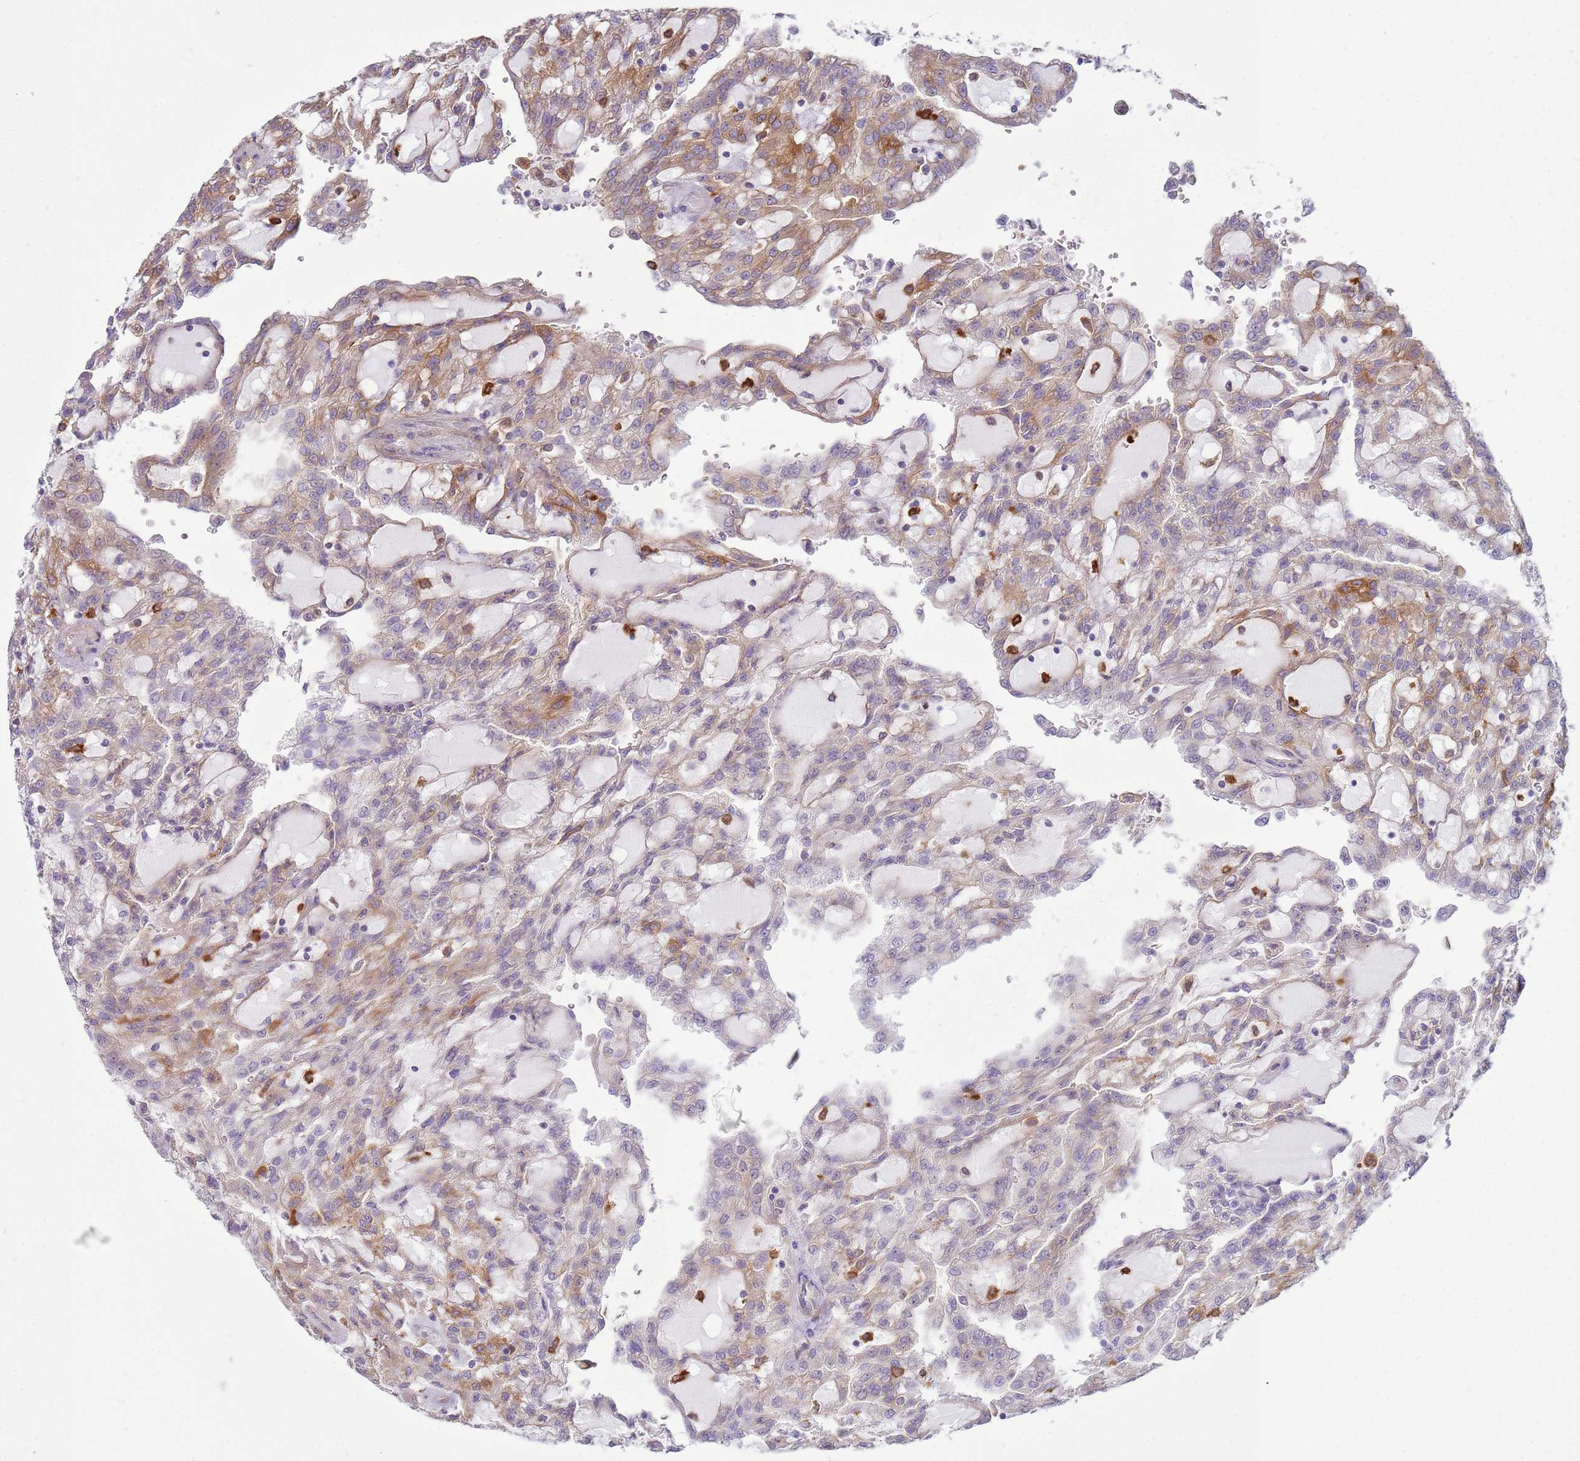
{"staining": {"intensity": "moderate", "quantity": "25%-75%", "location": "cytoplasmic/membranous"}, "tissue": "renal cancer", "cell_type": "Tumor cells", "image_type": "cancer", "snomed": [{"axis": "morphology", "description": "Adenocarcinoma, NOS"}, {"axis": "topography", "description": "Kidney"}], "caption": "Brown immunohistochemical staining in renal cancer (adenocarcinoma) displays moderate cytoplasmic/membranous expression in about 25%-75% of tumor cells. (DAB (3,3'-diaminobenzidine) IHC, brown staining for protein, blue staining for nuclei).", "gene": "SNX21", "patient": {"sex": "male", "age": 63}}